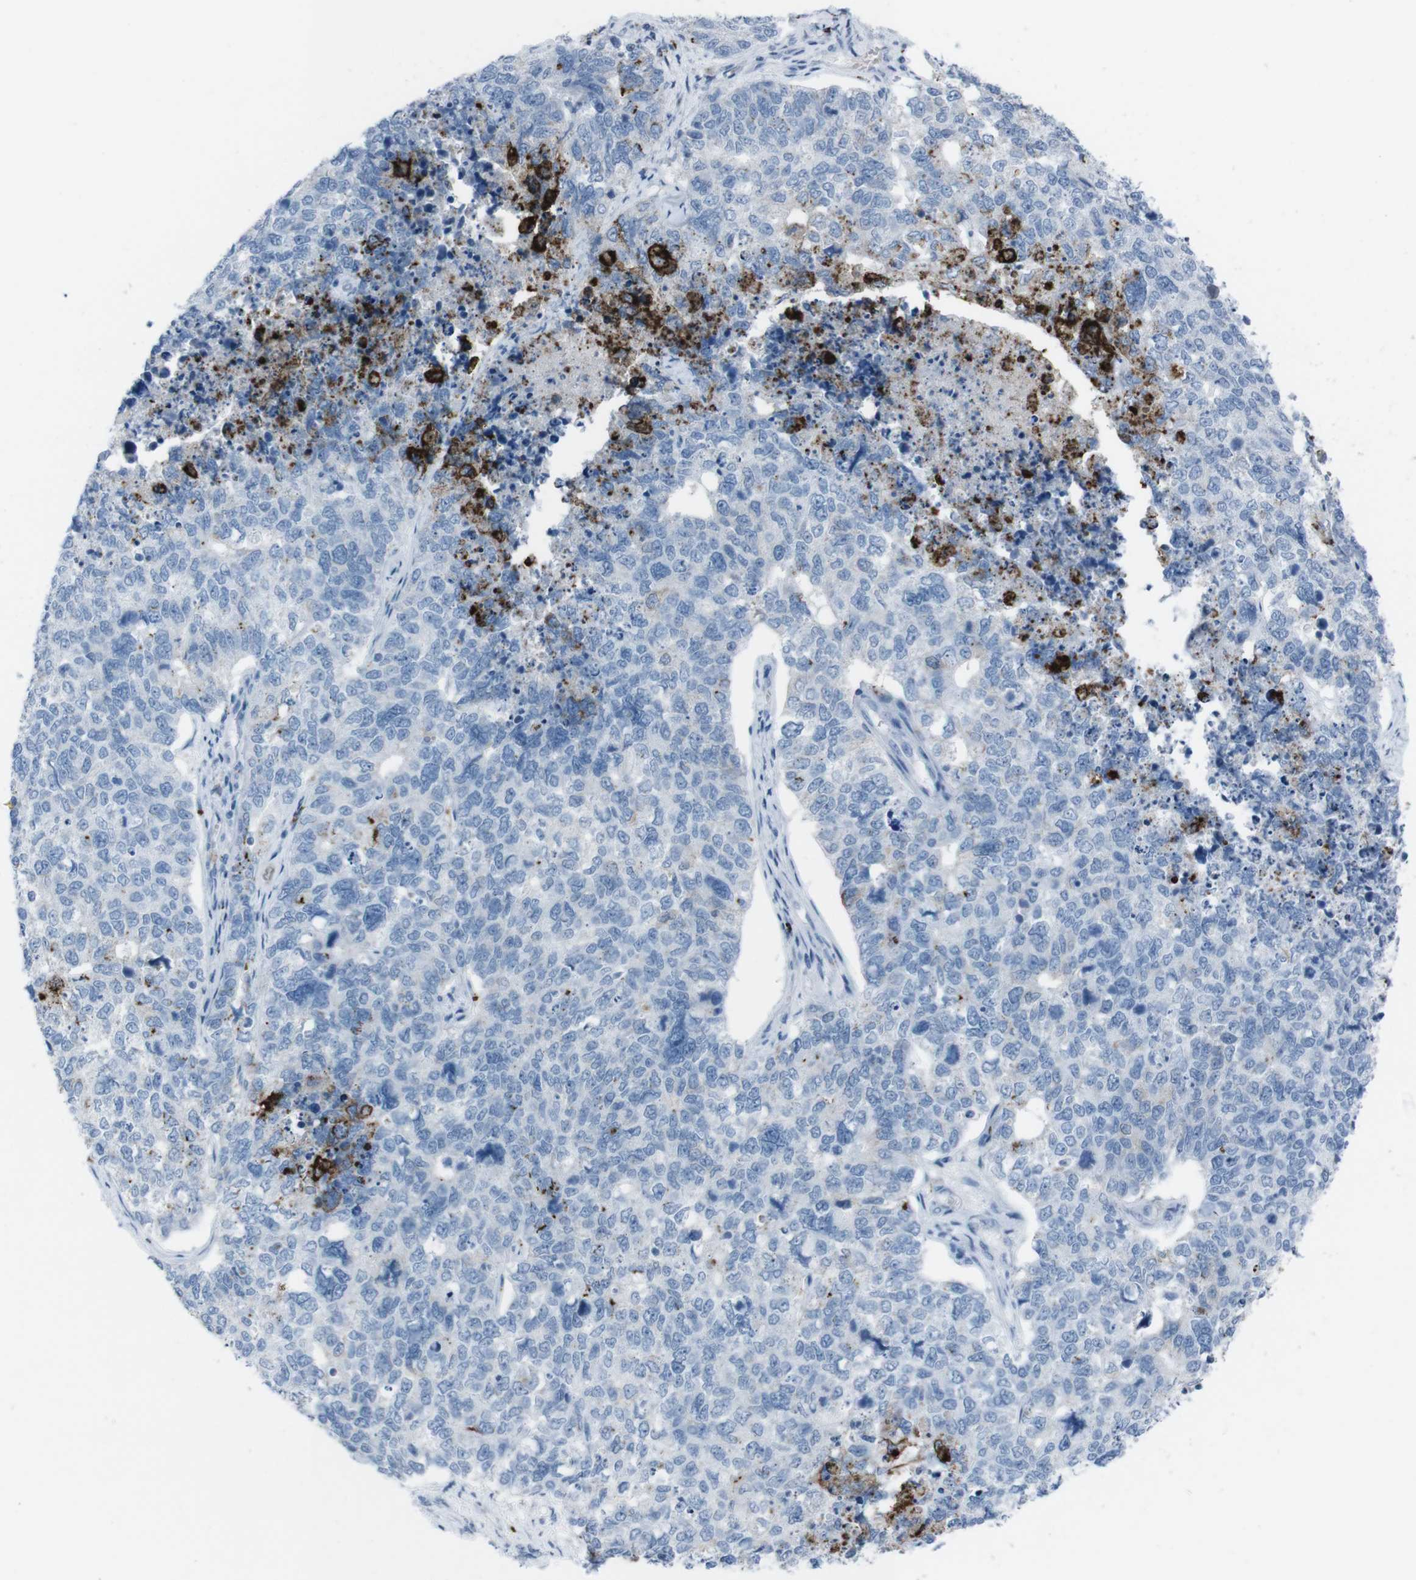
{"staining": {"intensity": "strong", "quantity": "<25%", "location": "cytoplasmic/membranous"}, "tissue": "cervical cancer", "cell_type": "Tumor cells", "image_type": "cancer", "snomed": [{"axis": "morphology", "description": "Squamous cell carcinoma, NOS"}, {"axis": "topography", "description": "Cervix"}], "caption": "A high-resolution photomicrograph shows IHC staining of cervical squamous cell carcinoma, which reveals strong cytoplasmic/membranous expression in about <25% of tumor cells.", "gene": "ST6GAL1", "patient": {"sex": "female", "age": 63}}